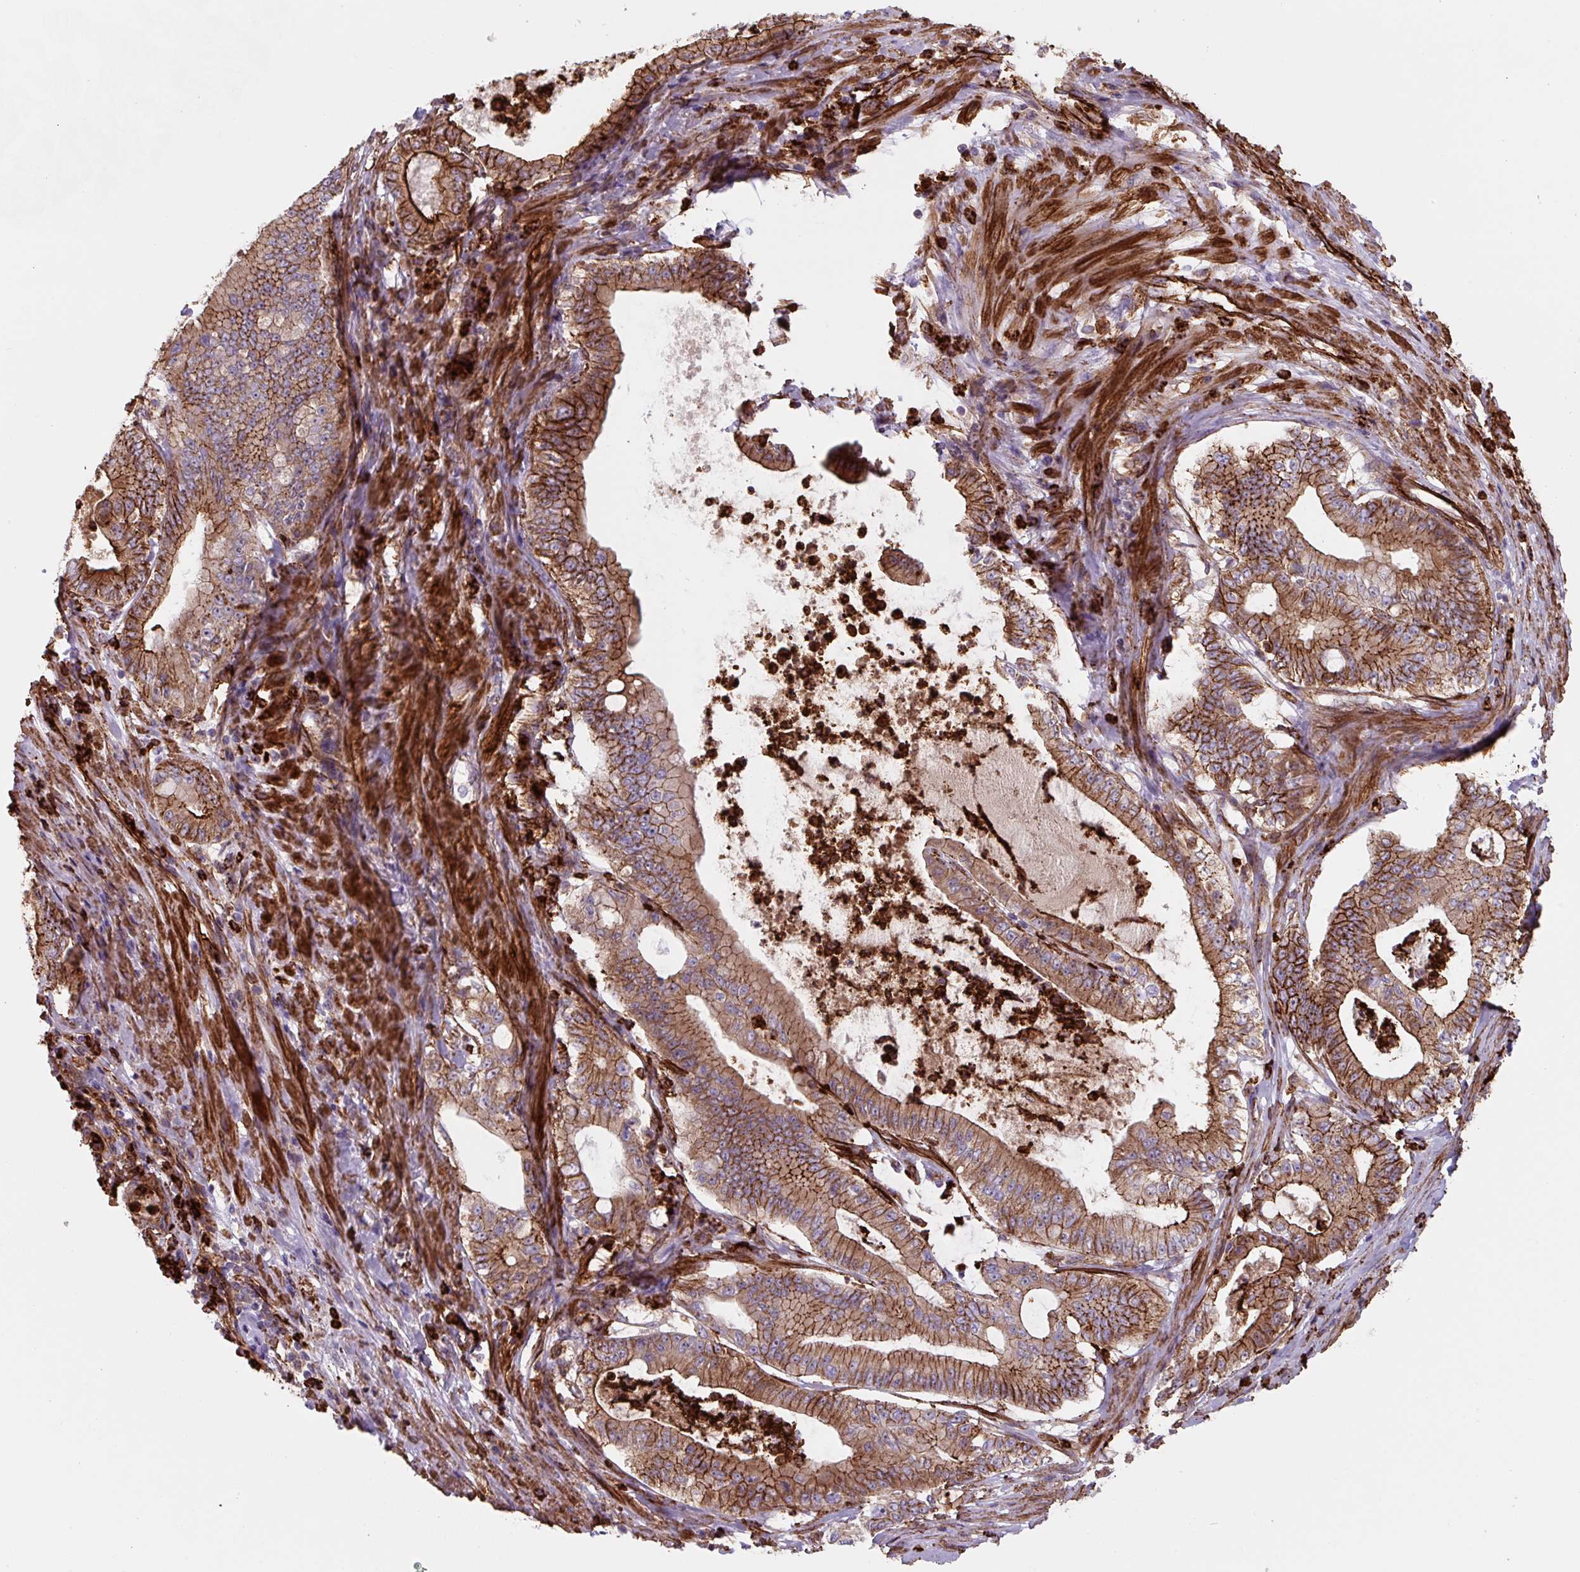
{"staining": {"intensity": "moderate", "quantity": ">75%", "location": "cytoplasmic/membranous"}, "tissue": "pancreatic cancer", "cell_type": "Tumor cells", "image_type": "cancer", "snomed": [{"axis": "morphology", "description": "Adenocarcinoma, NOS"}, {"axis": "topography", "description": "Pancreas"}], "caption": "A photomicrograph of pancreatic cancer (adenocarcinoma) stained for a protein shows moderate cytoplasmic/membranous brown staining in tumor cells. The staining was performed using DAB (3,3'-diaminobenzidine), with brown indicating positive protein expression. Nuclei are stained blue with hematoxylin.", "gene": "DHFR2", "patient": {"sex": "male", "age": 71}}